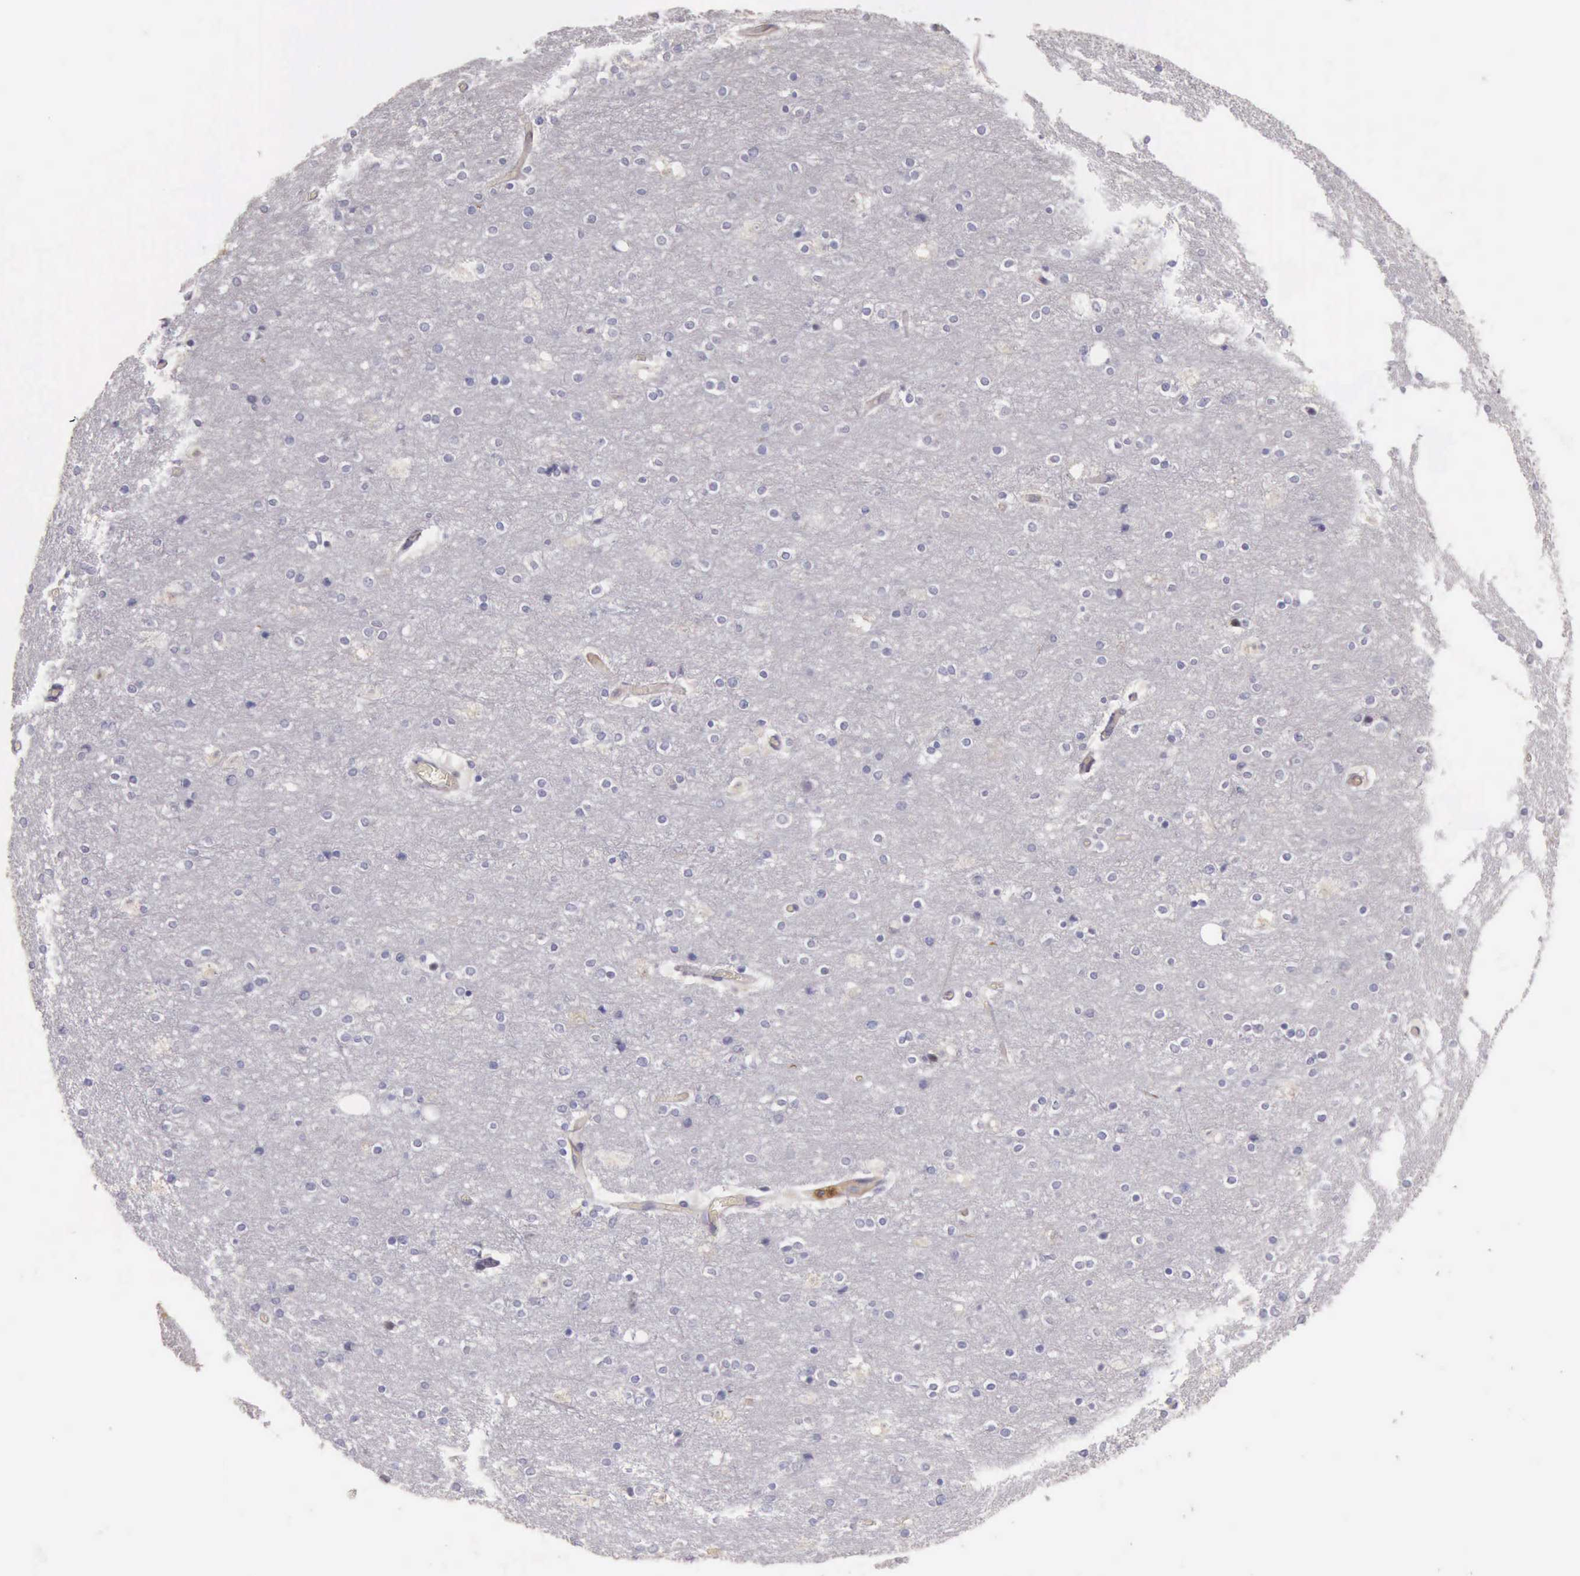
{"staining": {"intensity": "weak", "quantity": "25%-75%", "location": "cytoplasmic/membranous"}, "tissue": "cerebral cortex", "cell_type": "Endothelial cells", "image_type": "normal", "snomed": [{"axis": "morphology", "description": "Normal tissue, NOS"}, {"axis": "topography", "description": "Cerebral cortex"}], "caption": "Weak cytoplasmic/membranous positivity for a protein is seen in approximately 25%-75% of endothelial cells of benign cerebral cortex using immunohistochemistry (IHC).", "gene": "TCEANC", "patient": {"sex": "female", "age": 54}}